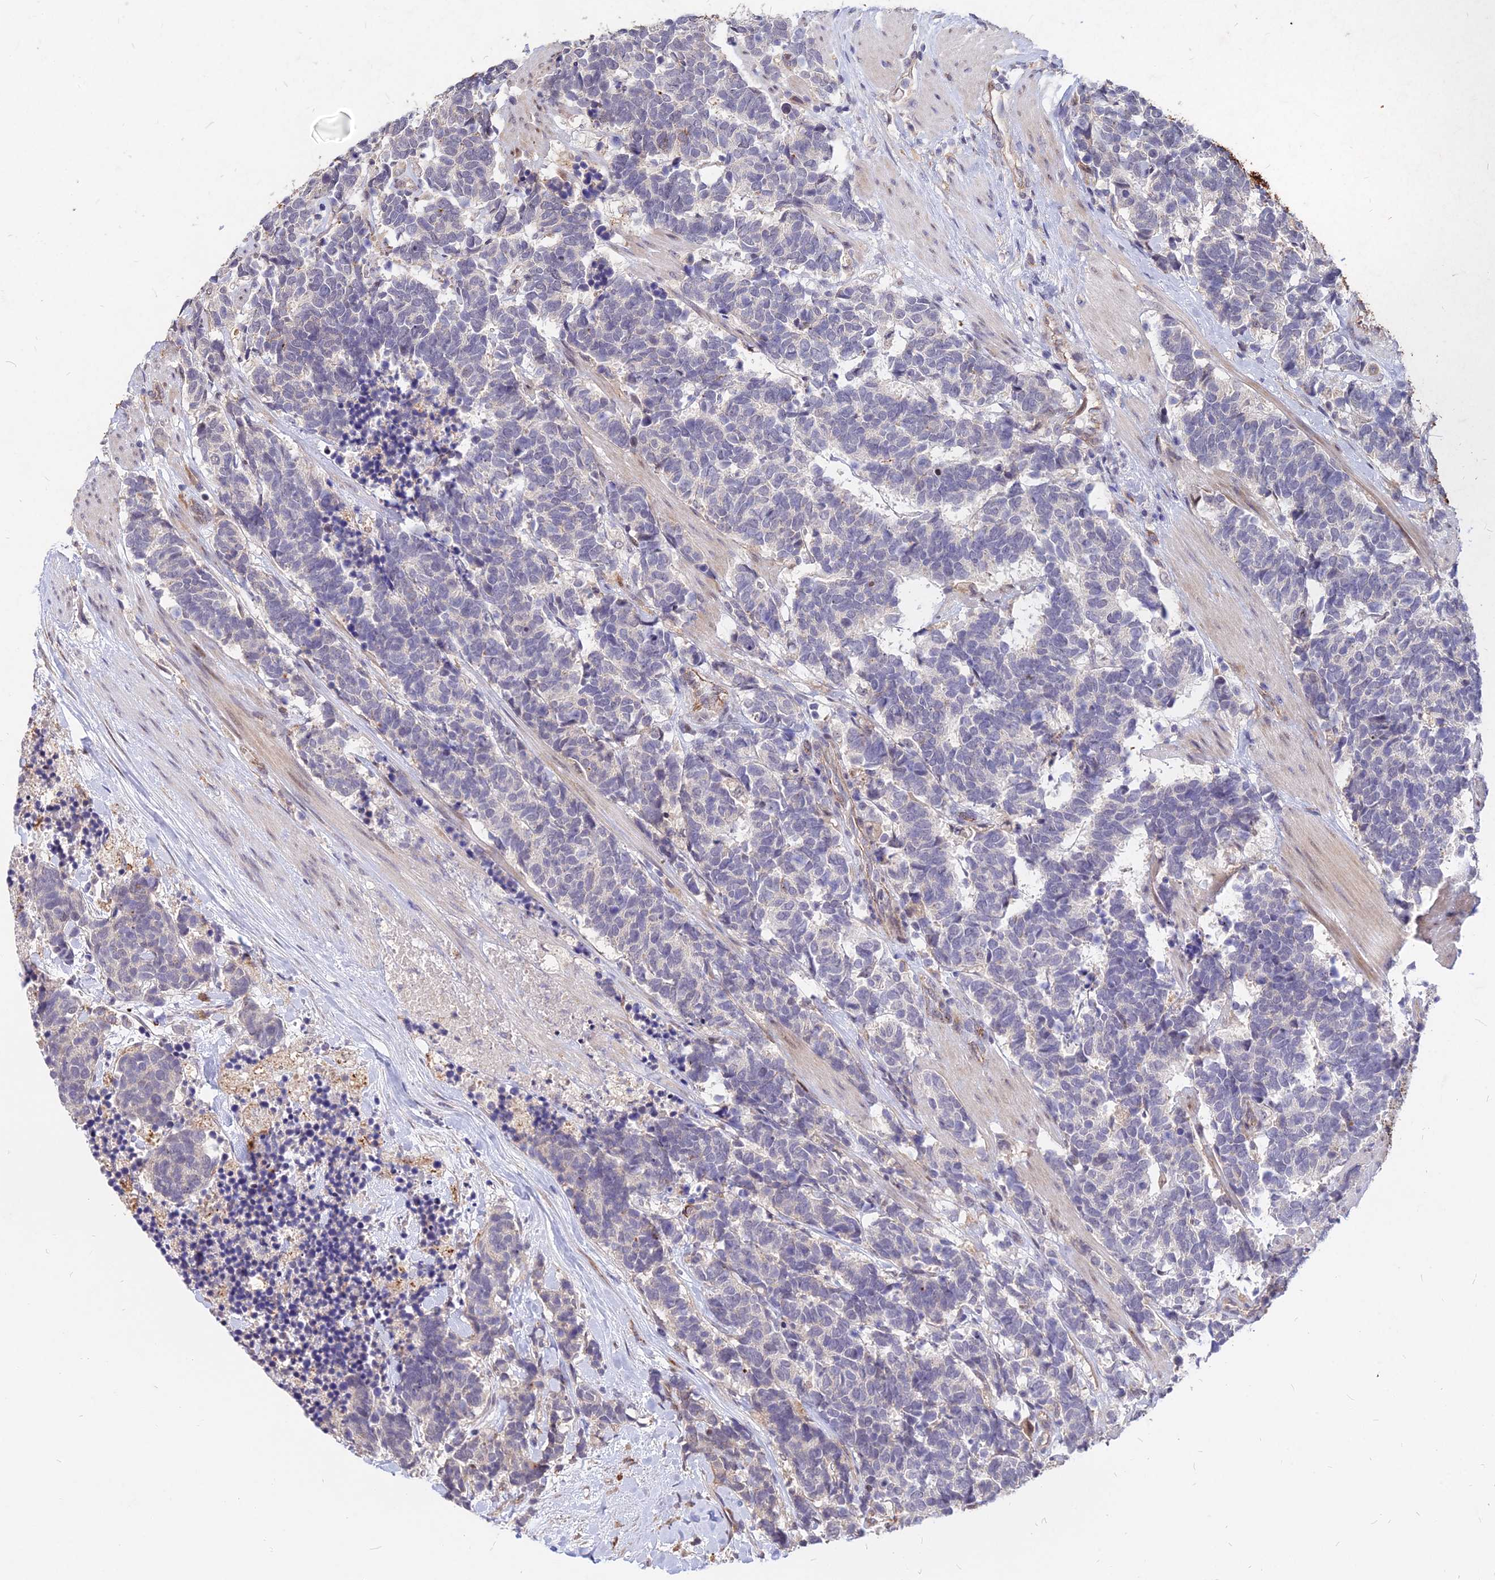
{"staining": {"intensity": "negative", "quantity": "none", "location": "none"}, "tissue": "carcinoid", "cell_type": "Tumor cells", "image_type": "cancer", "snomed": [{"axis": "morphology", "description": "Carcinoma, NOS"}, {"axis": "morphology", "description": "Carcinoid, malignant, NOS"}, {"axis": "topography", "description": "Prostate"}], "caption": "Immunohistochemistry (IHC) histopathology image of neoplastic tissue: carcinoma stained with DAB (3,3'-diaminobenzidine) displays no significant protein expression in tumor cells. (DAB immunohistochemistry (IHC) with hematoxylin counter stain).", "gene": "C11orf68", "patient": {"sex": "male", "age": 57}}